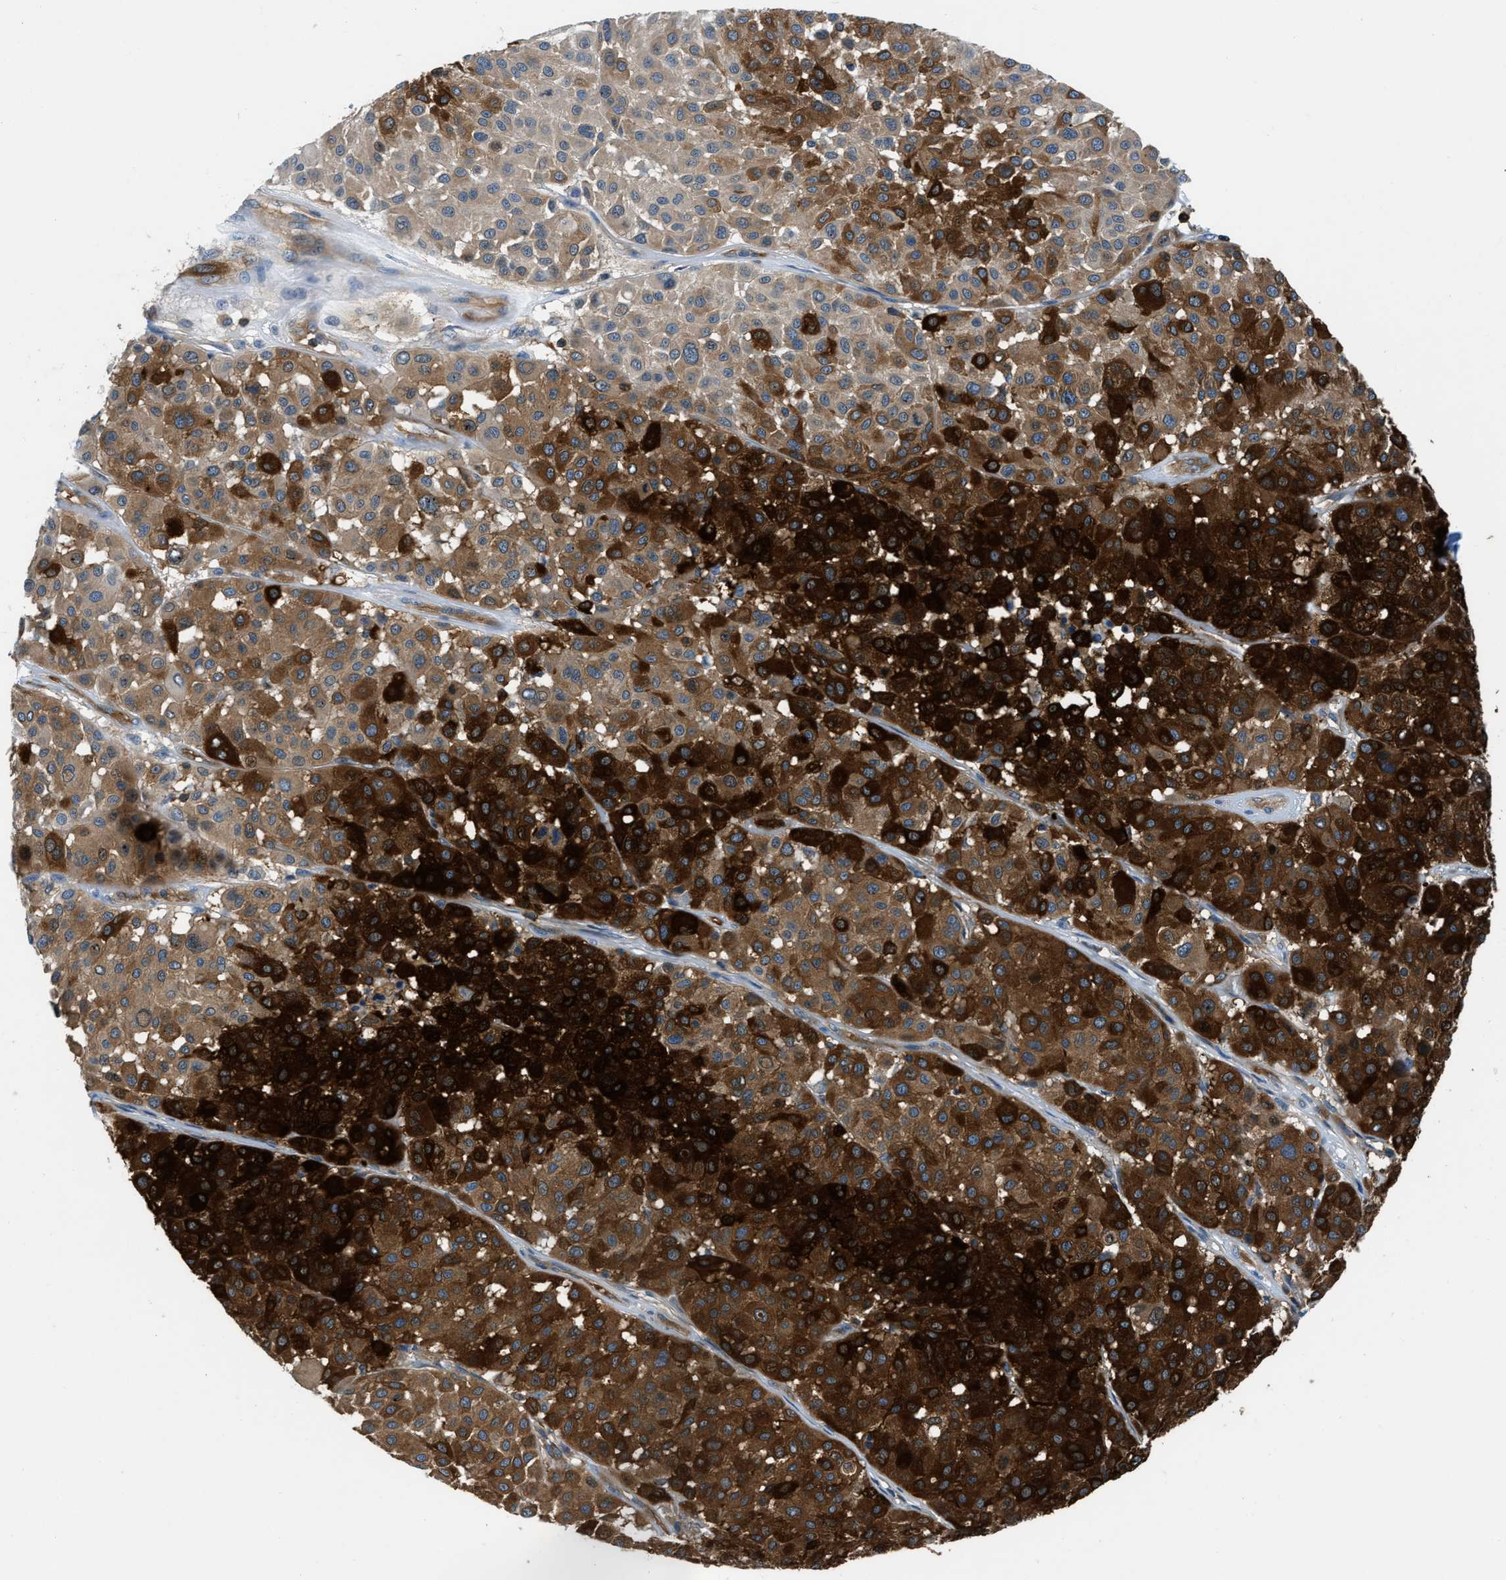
{"staining": {"intensity": "strong", "quantity": "25%-75%", "location": "cytoplasmic/membranous"}, "tissue": "melanoma", "cell_type": "Tumor cells", "image_type": "cancer", "snomed": [{"axis": "morphology", "description": "Malignant melanoma, Metastatic site"}, {"axis": "topography", "description": "Soft tissue"}], "caption": "About 25%-75% of tumor cells in human malignant melanoma (metastatic site) demonstrate strong cytoplasmic/membranous protein positivity as visualized by brown immunohistochemical staining.", "gene": "PFKP", "patient": {"sex": "male", "age": 41}}